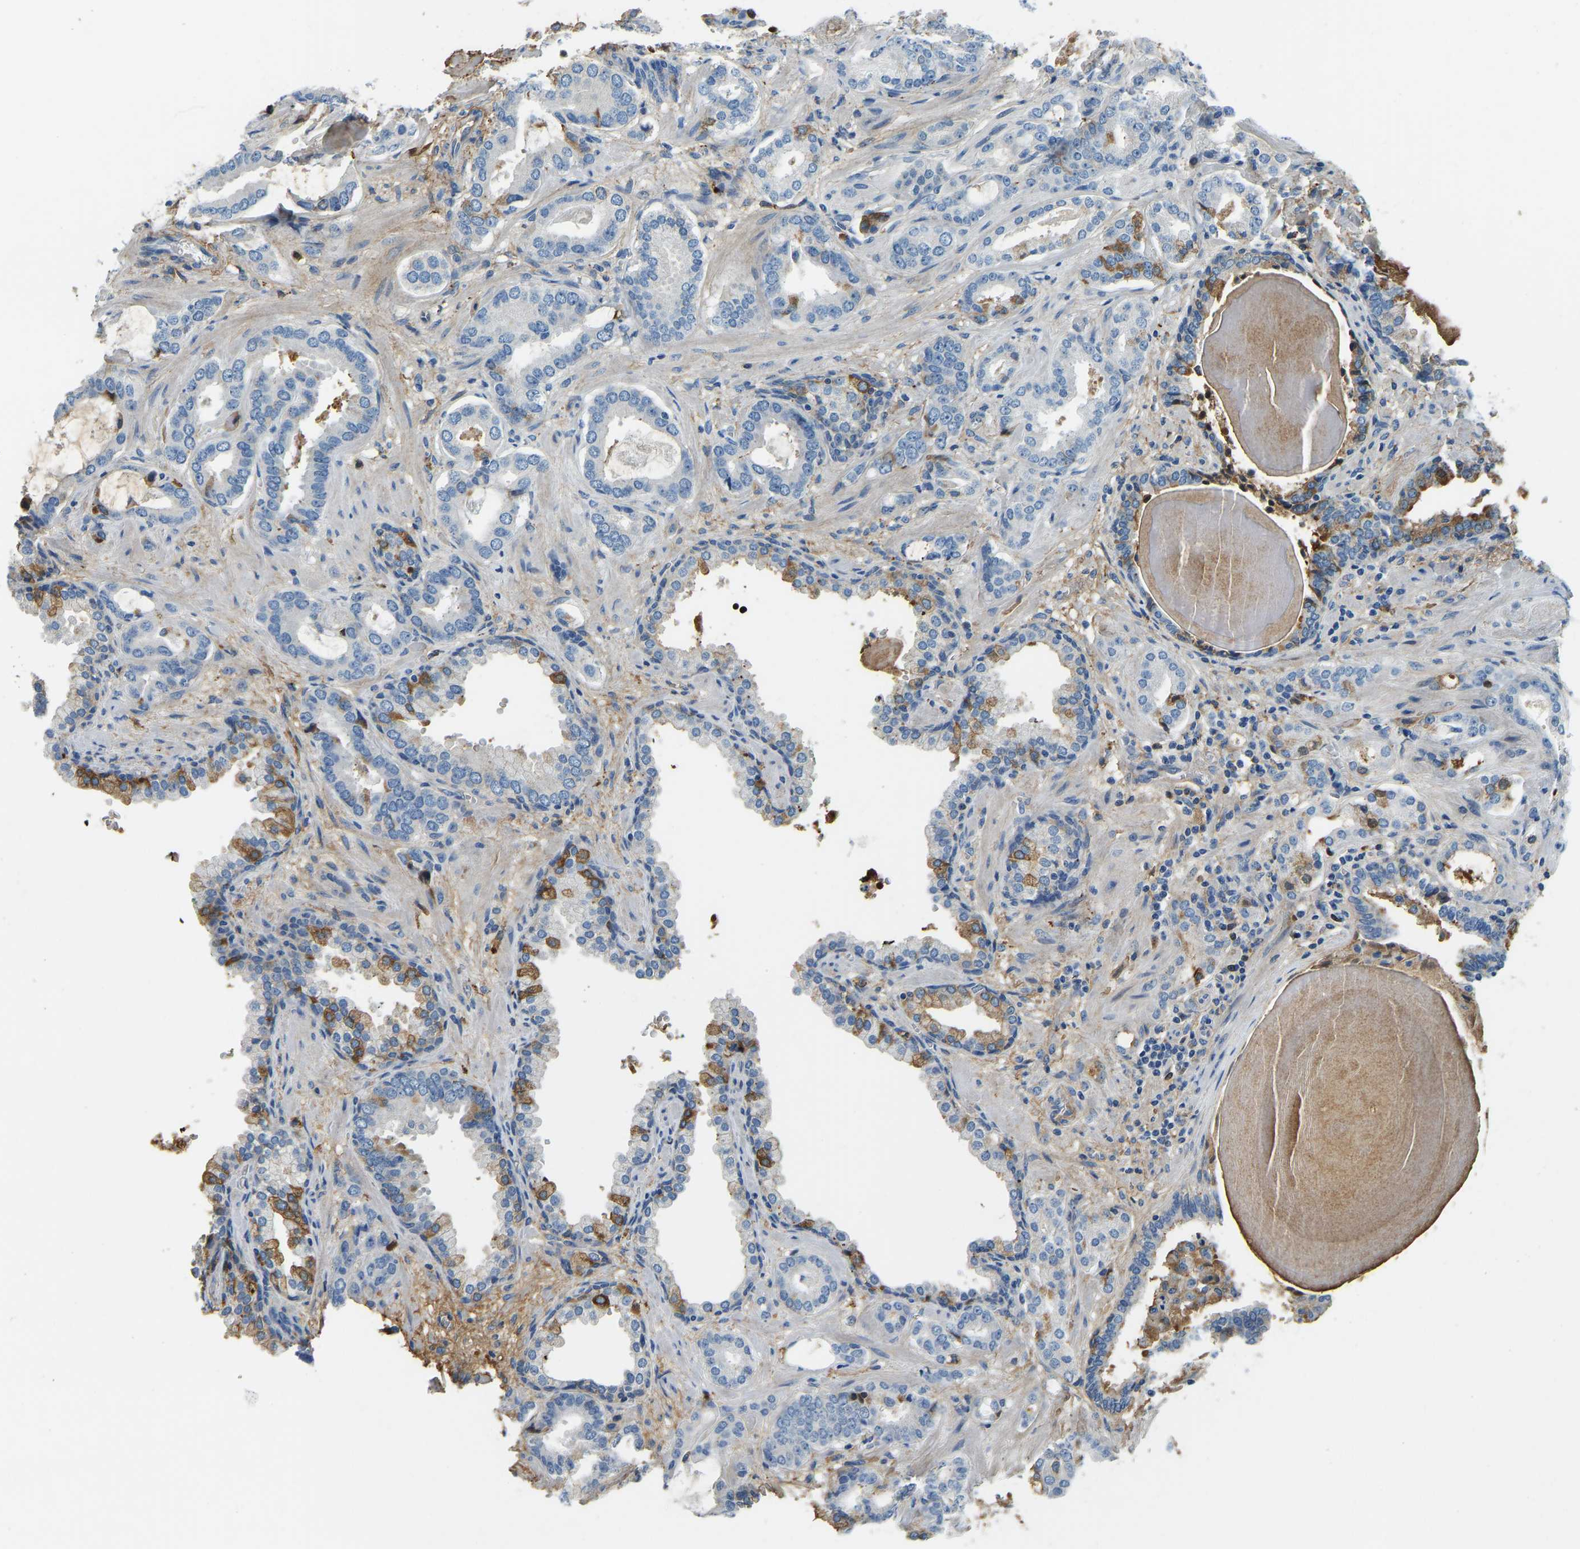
{"staining": {"intensity": "negative", "quantity": "none", "location": "none"}, "tissue": "prostate cancer", "cell_type": "Tumor cells", "image_type": "cancer", "snomed": [{"axis": "morphology", "description": "Adenocarcinoma, Low grade"}, {"axis": "topography", "description": "Prostate"}], "caption": "Tumor cells show no significant protein expression in prostate cancer (low-grade adenocarcinoma). (DAB immunohistochemistry with hematoxylin counter stain).", "gene": "THBS4", "patient": {"sex": "male", "age": 53}}